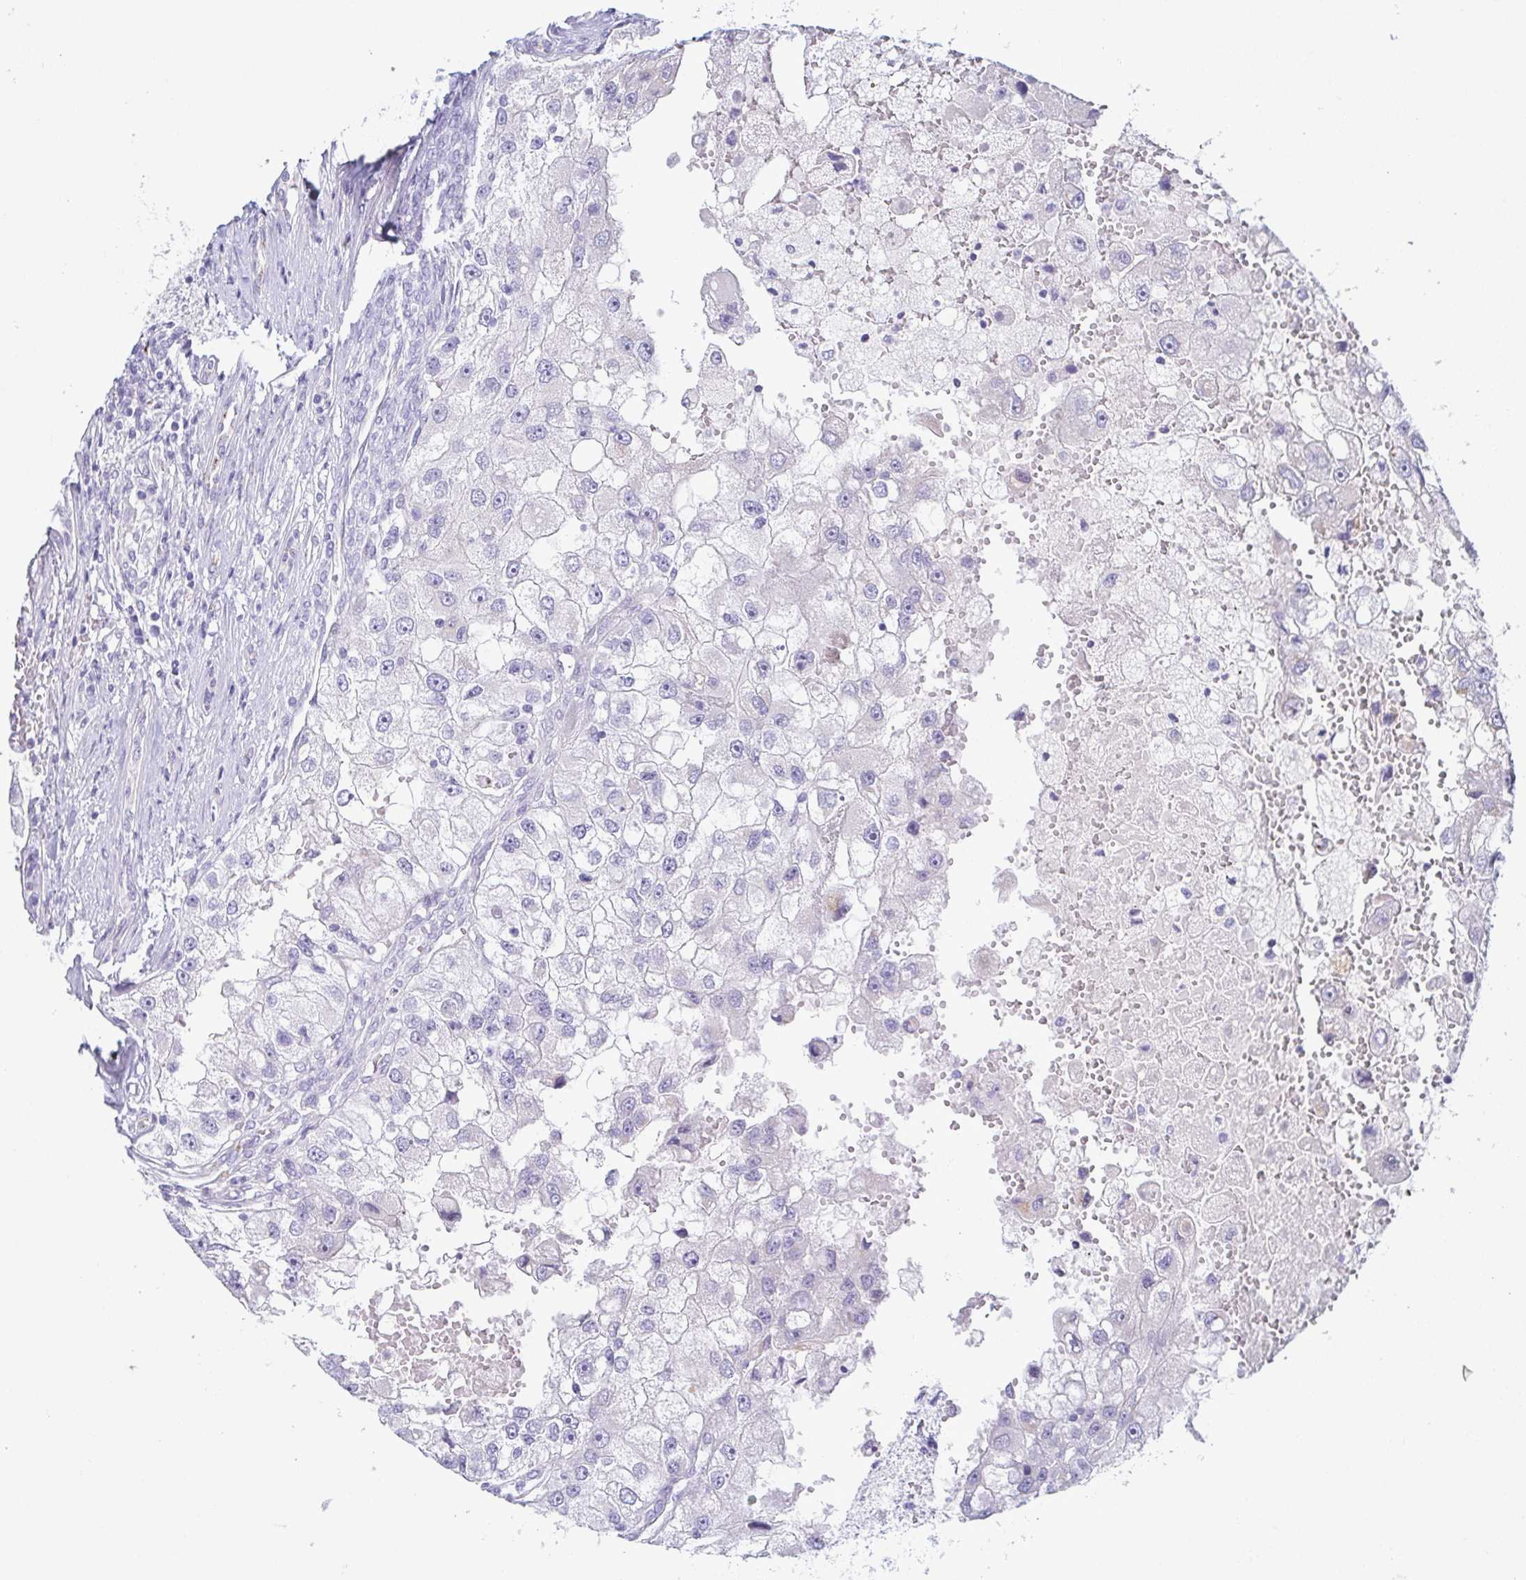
{"staining": {"intensity": "negative", "quantity": "none", "location": "none"}, "tissue": "renal cancer", "cell_type": "Tumor cells", "image_type": "cancer", "snomed": [{"axis": "morphology", "description": "Adenocarcinoma, NOS"}, {"axis": "topography", "description": "Kidney"}], "caption": "The photomicrograph demonstrates no significant positivity in tumor cells of renal cancer (adenocarcinoma). (Immunohistochemistry, brightfield microscopy, high magnification).", "gene": "LDLRAD1", "patient": {"sex": "male", "age": 63}}